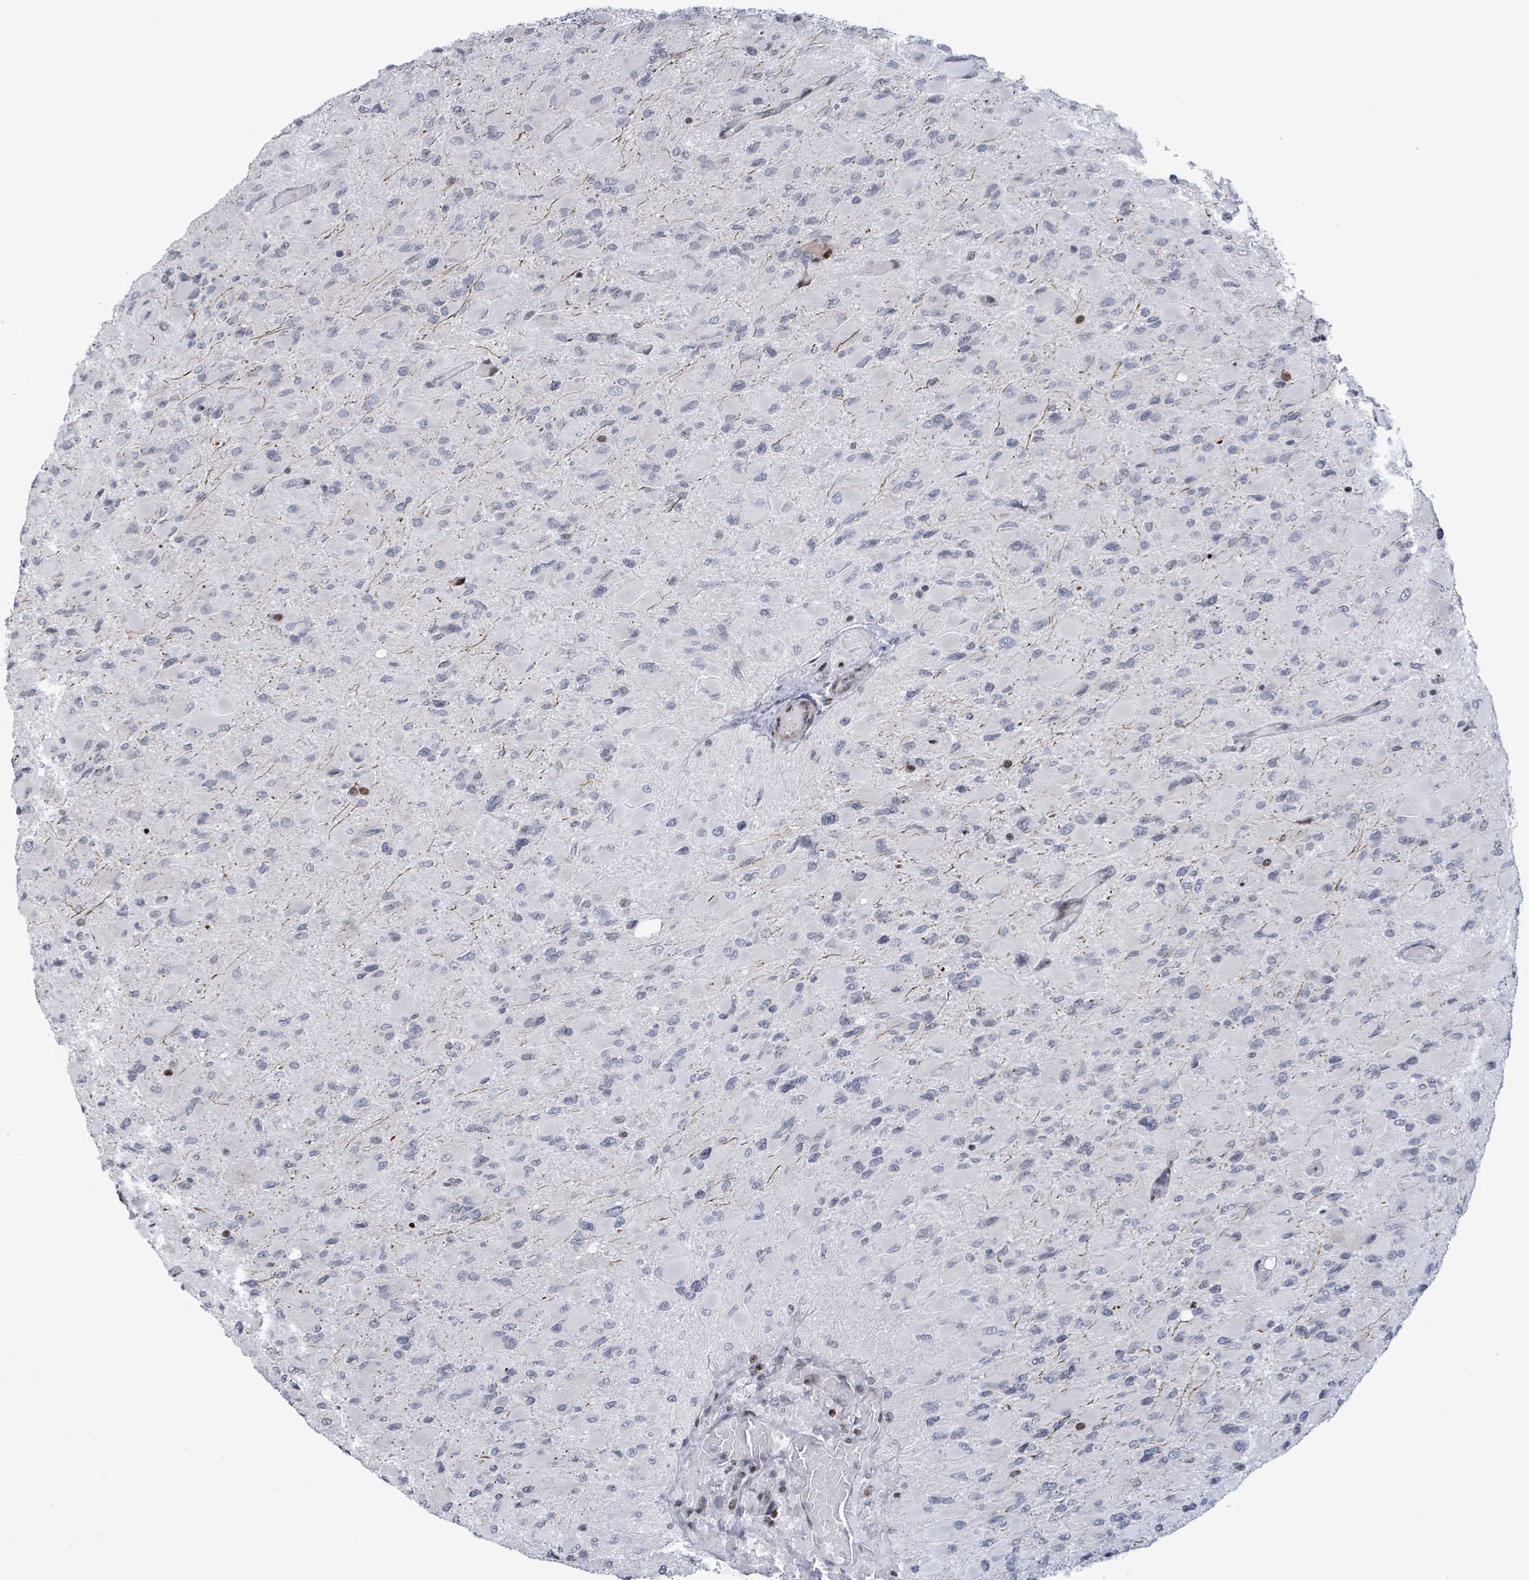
{"staining": {"intensity": "negative", "quantity": "none", "location": "none"}, "tissue": "glioma", "cell_type": "Tumor cells", "image_type": "cancer", "snomed": [{"axis": "morphology", "description": "Glioma, malignant, High grade"}, {"axis": "topography", "description": "Cerebral cortex"}], "caption": "This is an immunohistochemistry histopathology image of malignant glioma (high-grade). There is no expression in tumor cells.", "gene": "FNDC4", "patient": {"sex": "female", "age": 36}}